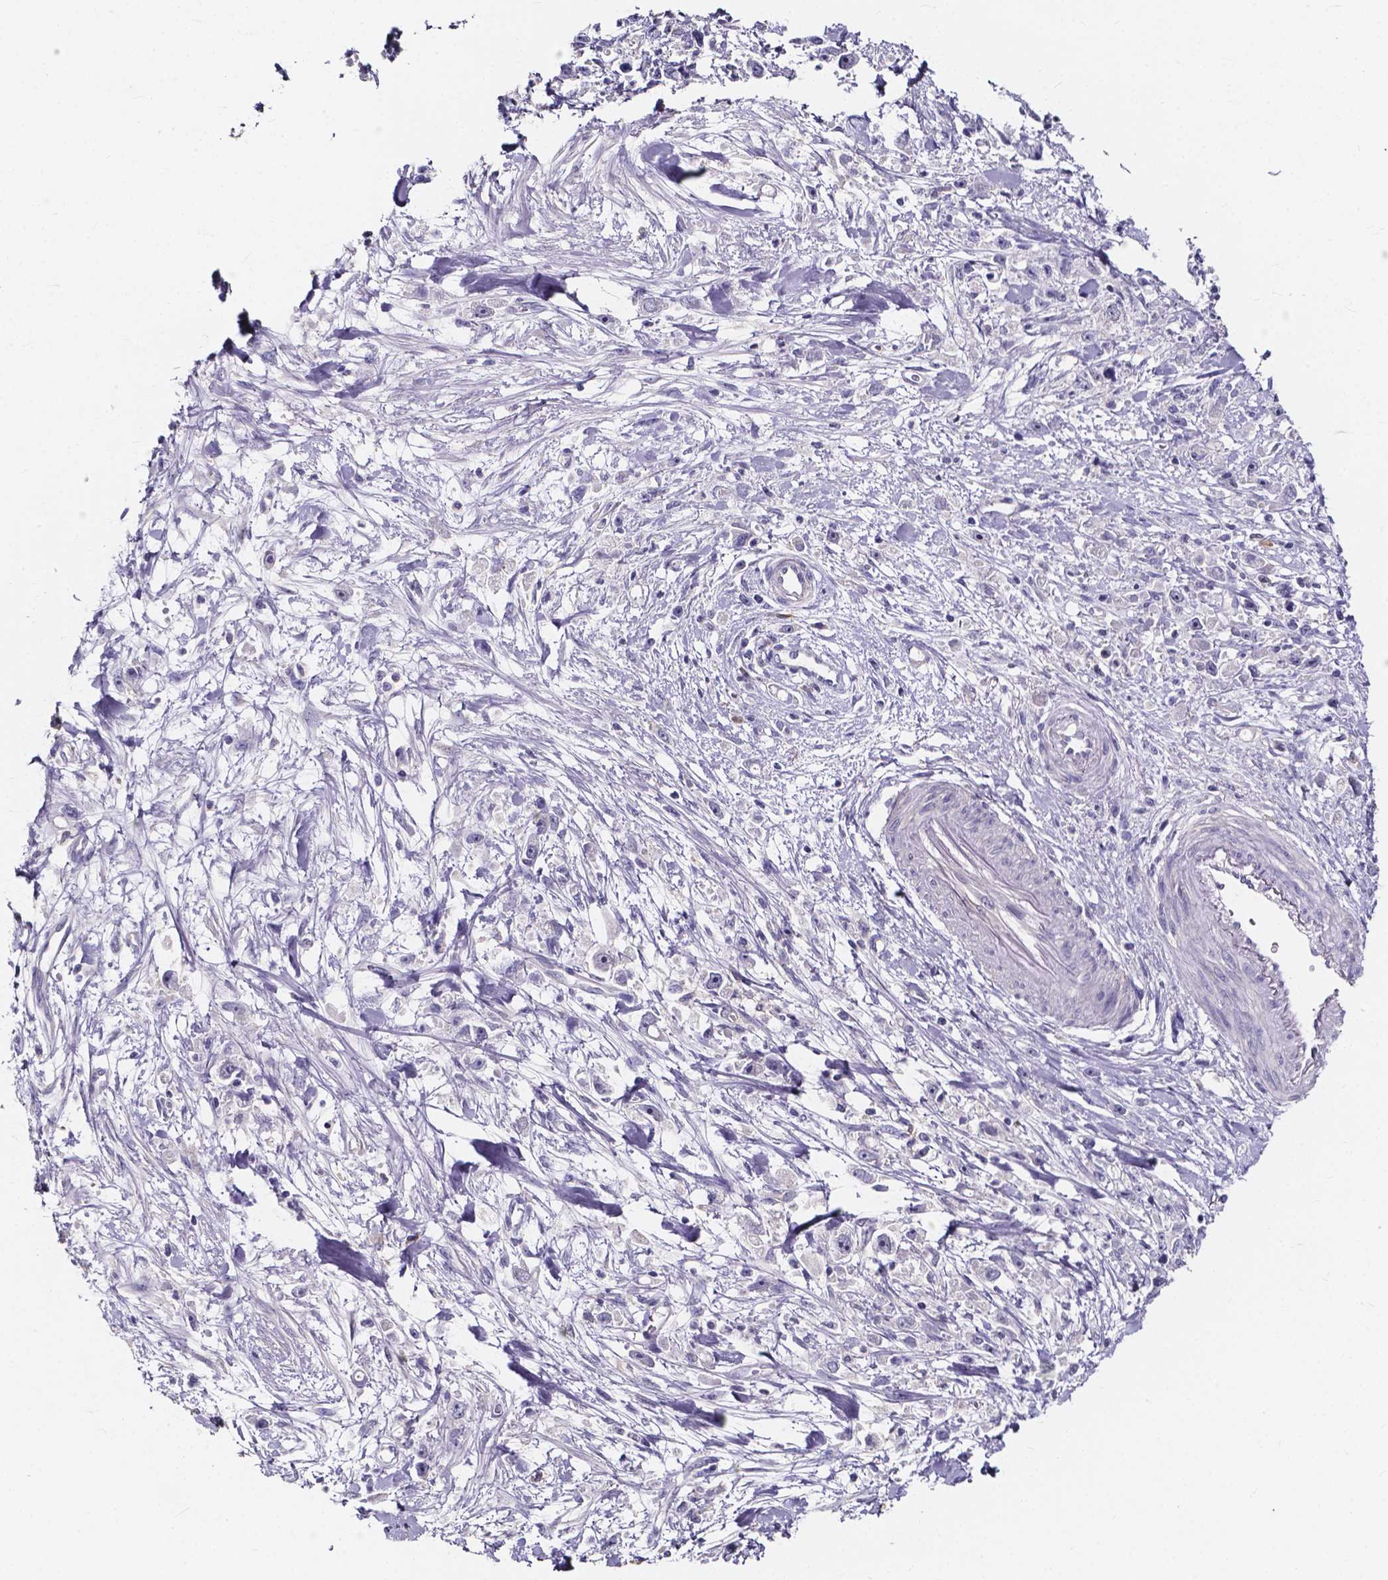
{"staining": {"intensity": "negative", "quantity": "none", "location": "none"}, "tissue": "stomach cancer", "cell_type": "Tumor cells", "image_type": "cancer", "snomed": [{"axis": "morphology", "description": "Adenocarcinoma, NOS"}, {"axis": "topography", "description": "Stomach"}], "caption": "Protein analysis of stomach adenocarcinoma shows no significant positivity in tumor cells.", "gene": "SPOCD1", "patient": {"sex": "female", "age": 59}}